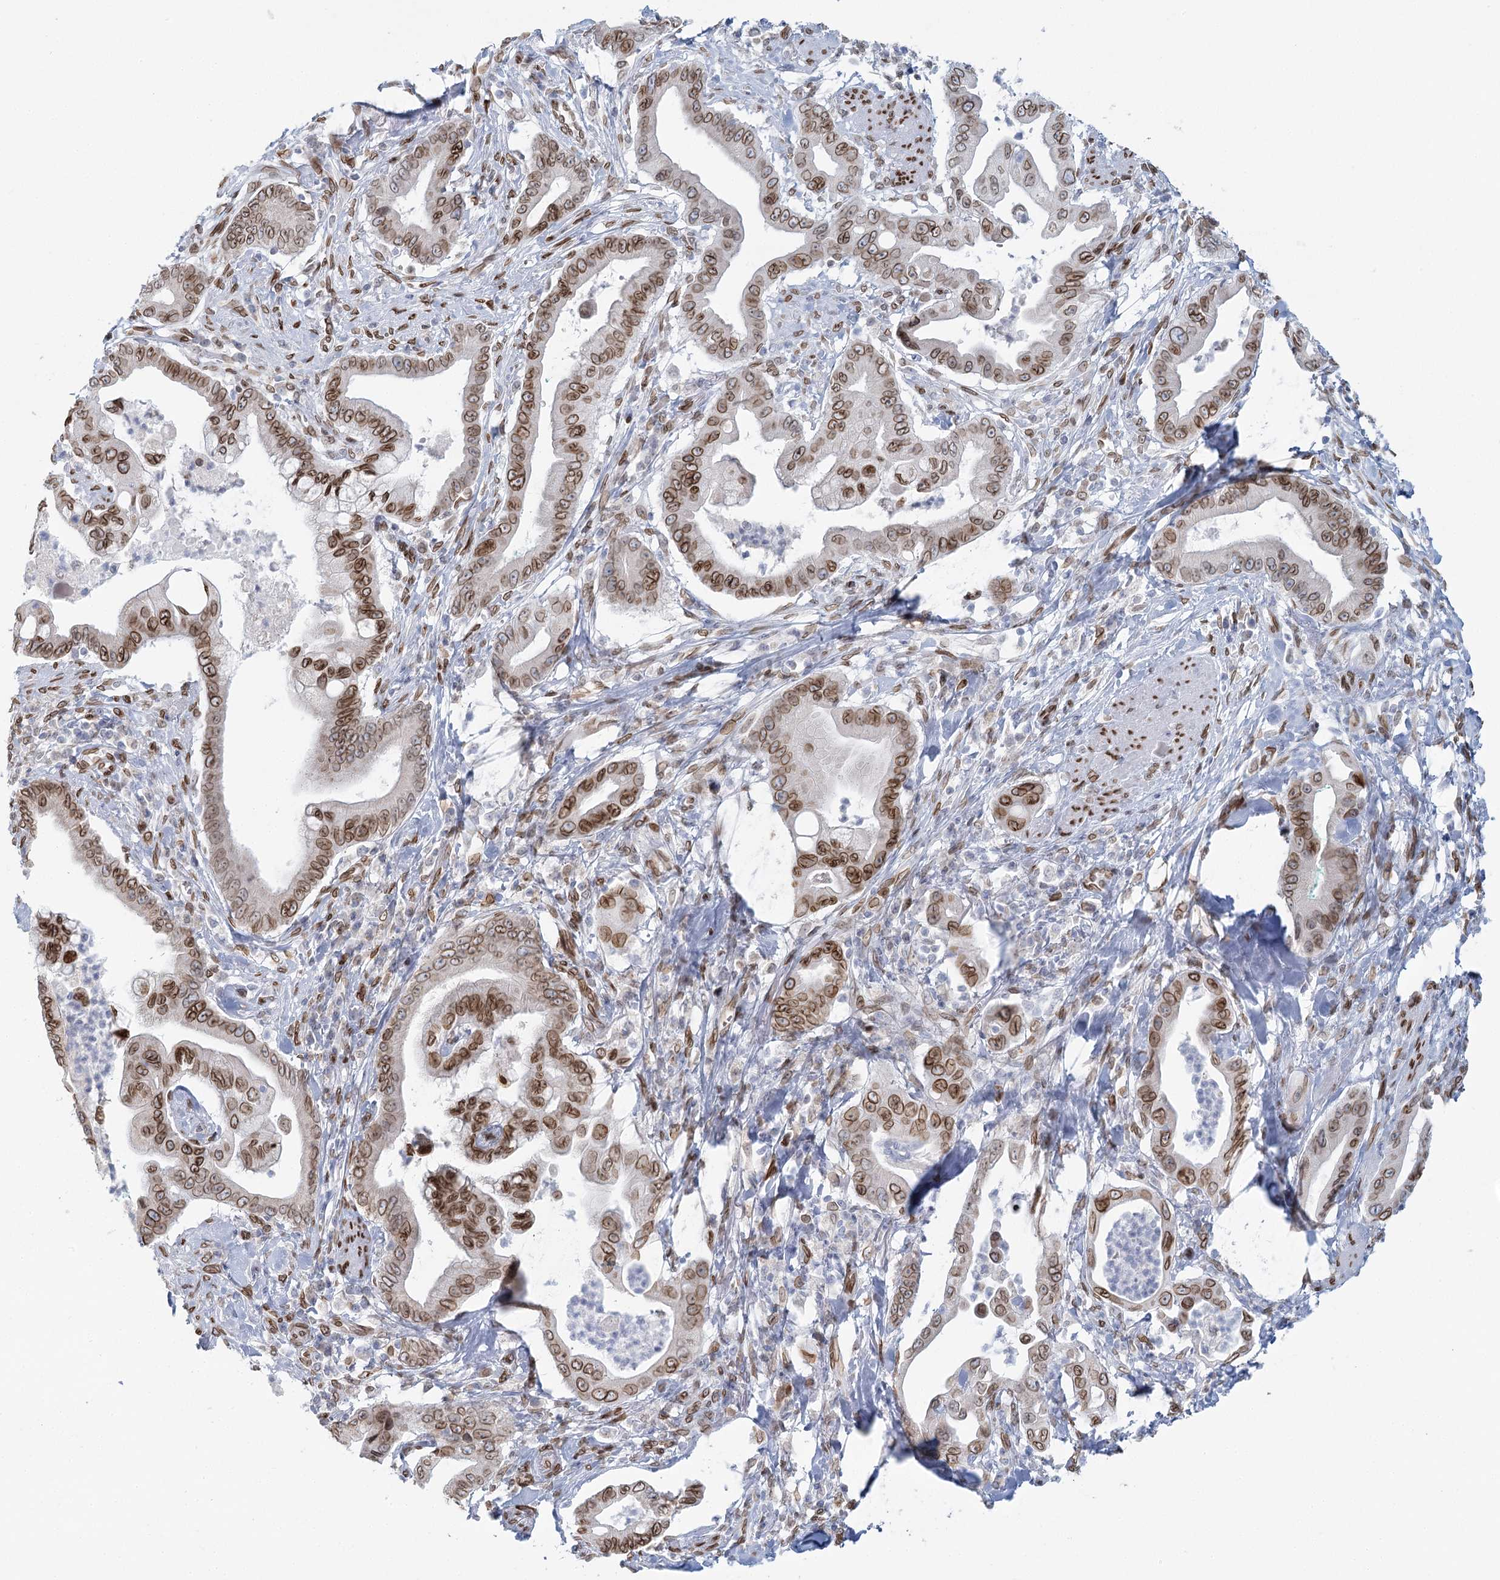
{"staining": {"intensity": "moderate", "quantity": ">75%", "location": "cytoplasmic/membranous,nuclear"}, "tissue": "pancreatic cancer", "cell_type": "Tumor cells", "image_type": "cancer", "snomed": [{"axis": "morphology", "description": "Adenocarcinoma, NOS"}, {"axis": "topography", "description": "Pancreas"}], "caption": "Immunohistochemistry (IHC) micrograph of human pancreatic cancer (adenocarcinoma) stained for a protein (brown), which exhibits medium levels of moderate cytoplasmic/membranous and nuclear staining in about >75% of tumor cells.", "gene": "VWA5A", "patient": {"sex": "male", "age": 78}}